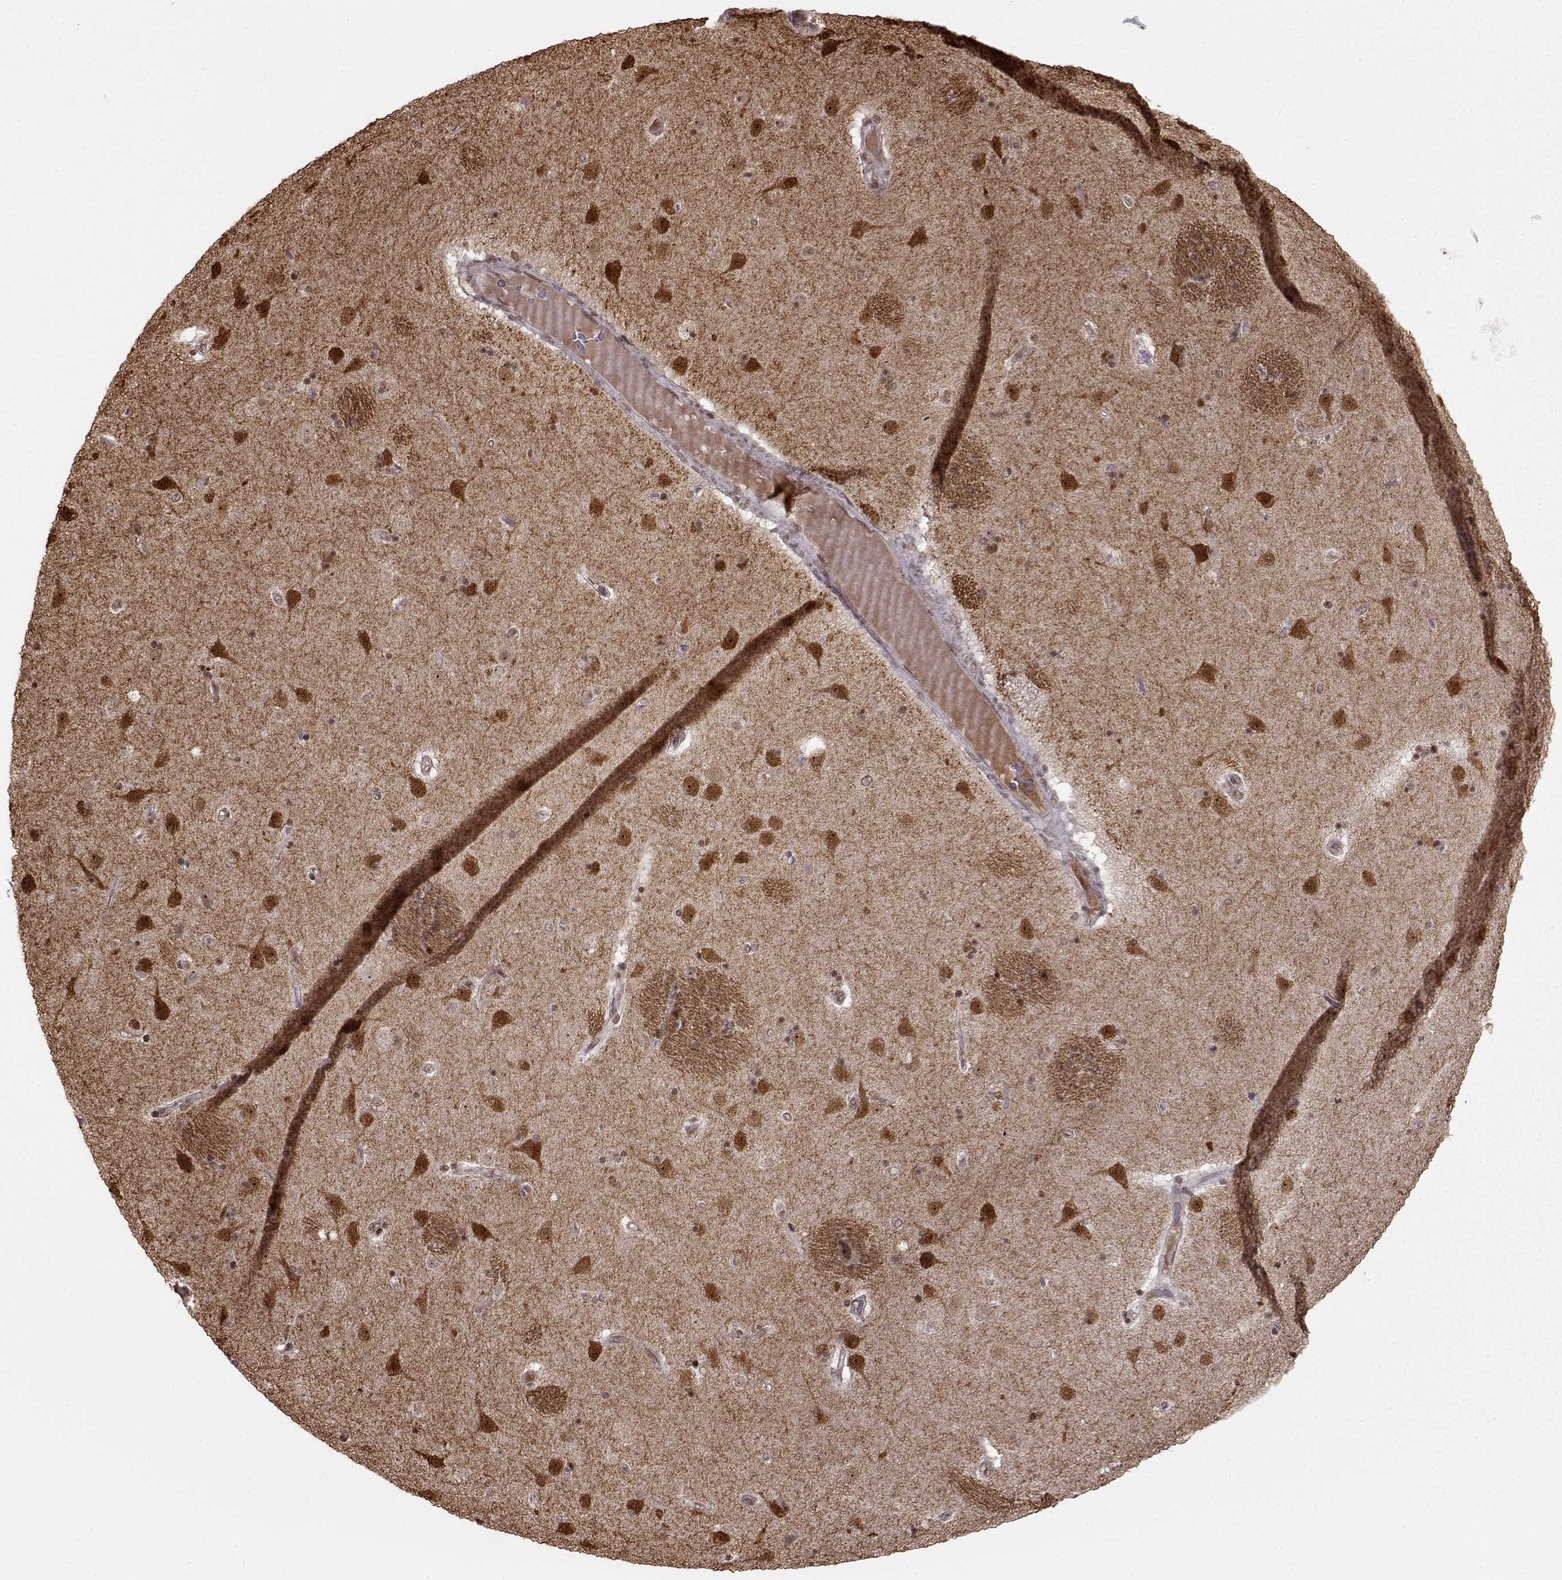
{"staining": {"intensity": "negative", "quantity": "none", "location": "none"}, "tissue": "caudate", "cell_type": "Glial cells", "image_type": "normal", "snomed": [{"axis": "morphology", "description": "Normal tissue, NOS"}, {"axis": "topography", "description": "Lateral ventricle wall"}], "caption": "The immunohistochemistry (IHC) photomicrograph has no significant positivity in glial cells of caudate.", "gene": "PCP4", "patient": {"sex": "male", "age": 54}}